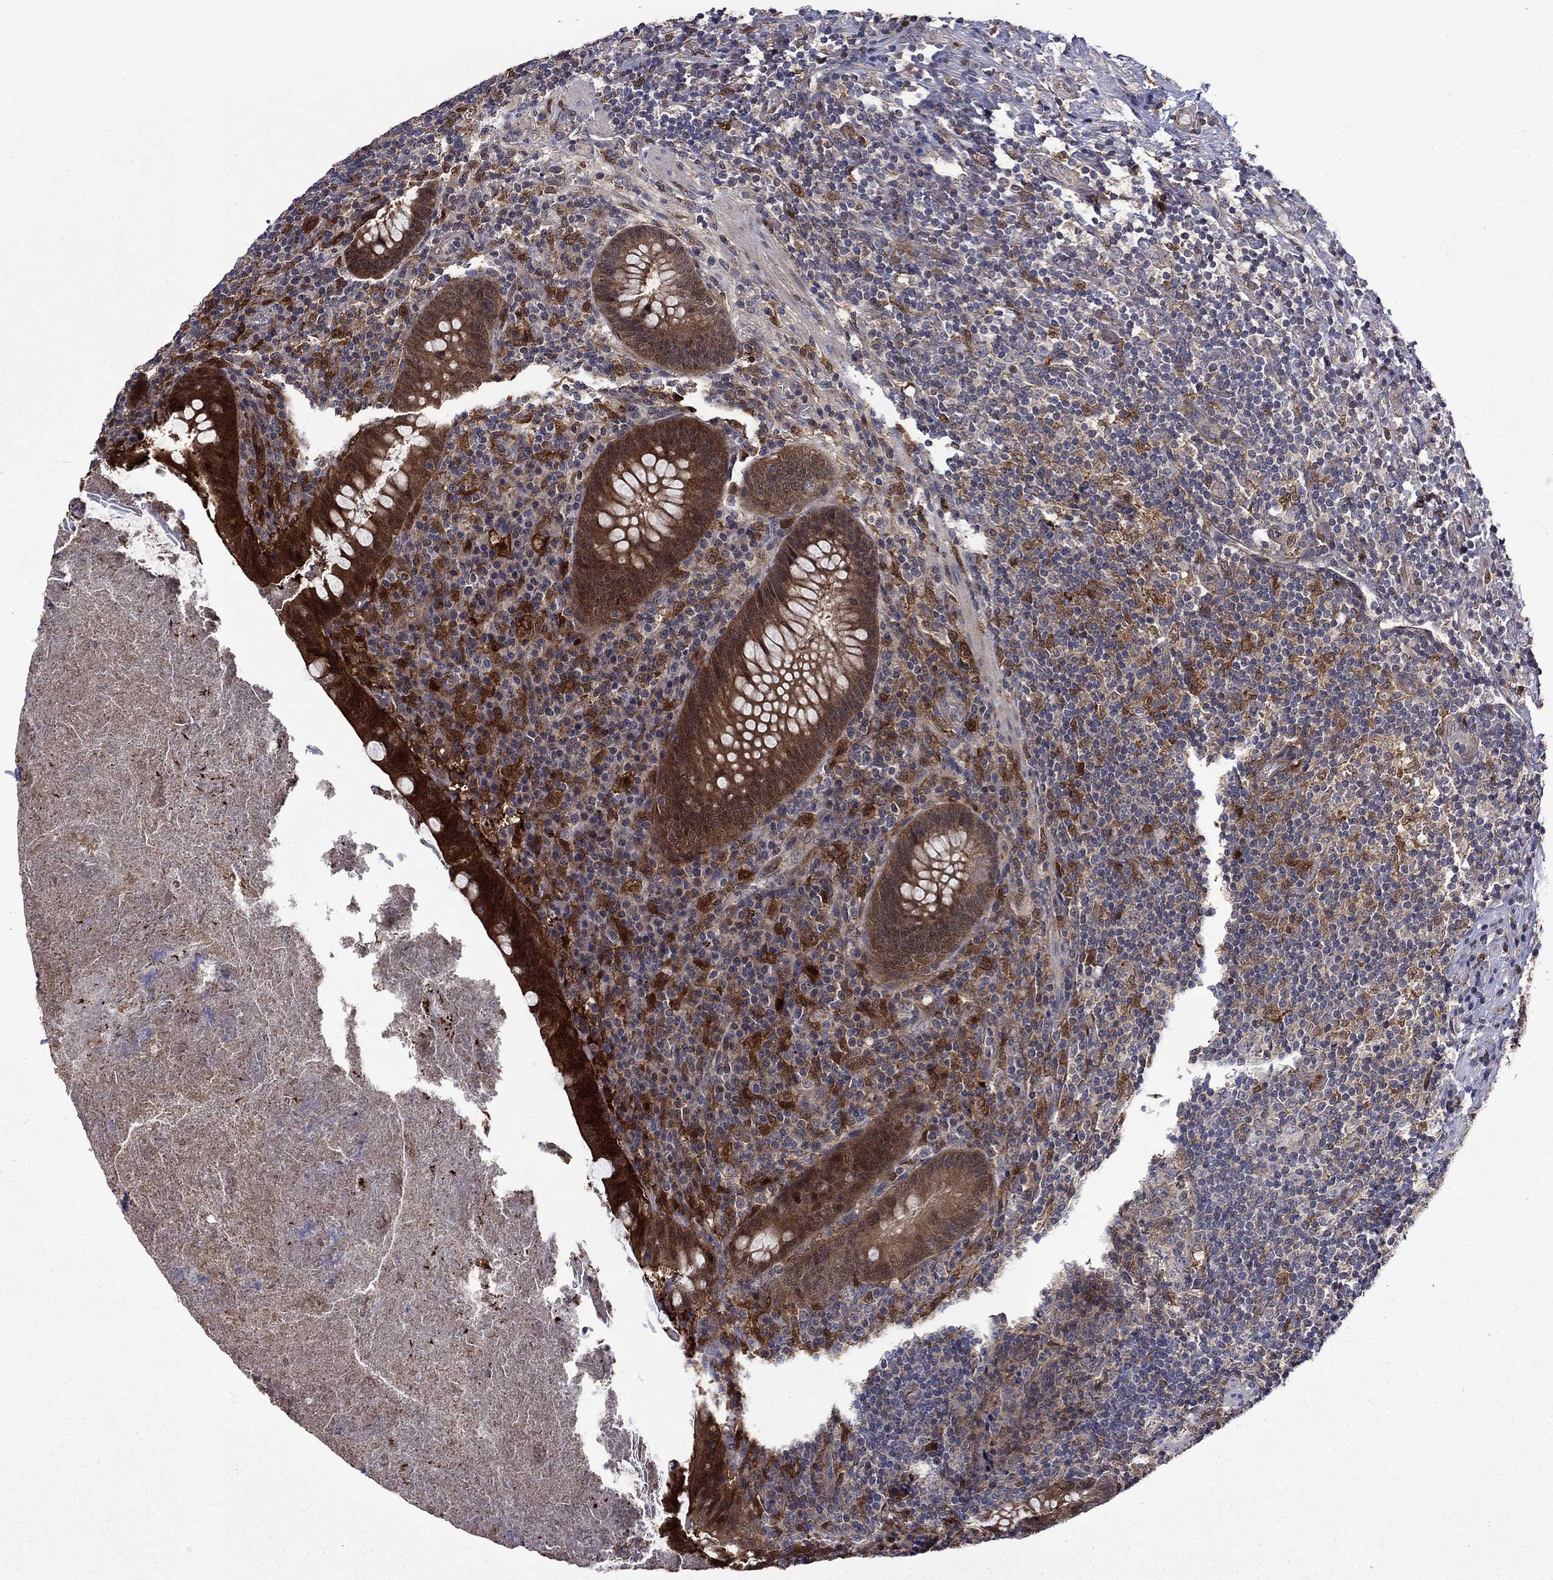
{"staining": {"intensity": "strong", "quantity": "25%-75%", "location": "cytoplasmic/membranous"}, "tissue": "appendix", "cell_type": "Glandular cells", "image_type": "normal", "snomed": [{"axis": "morphology", "description": "Normal tissue, NOS"}, {"axis": "topography", "description": "Appendix"}], "caption": "This micrograph displays IHC staining of normal human appendix, with high strong cytoplasmic/membranous staining in about 25%-75% of glandular cells.", "gene": "TPMT", "patient": {"sex": "male", "age": 47}}